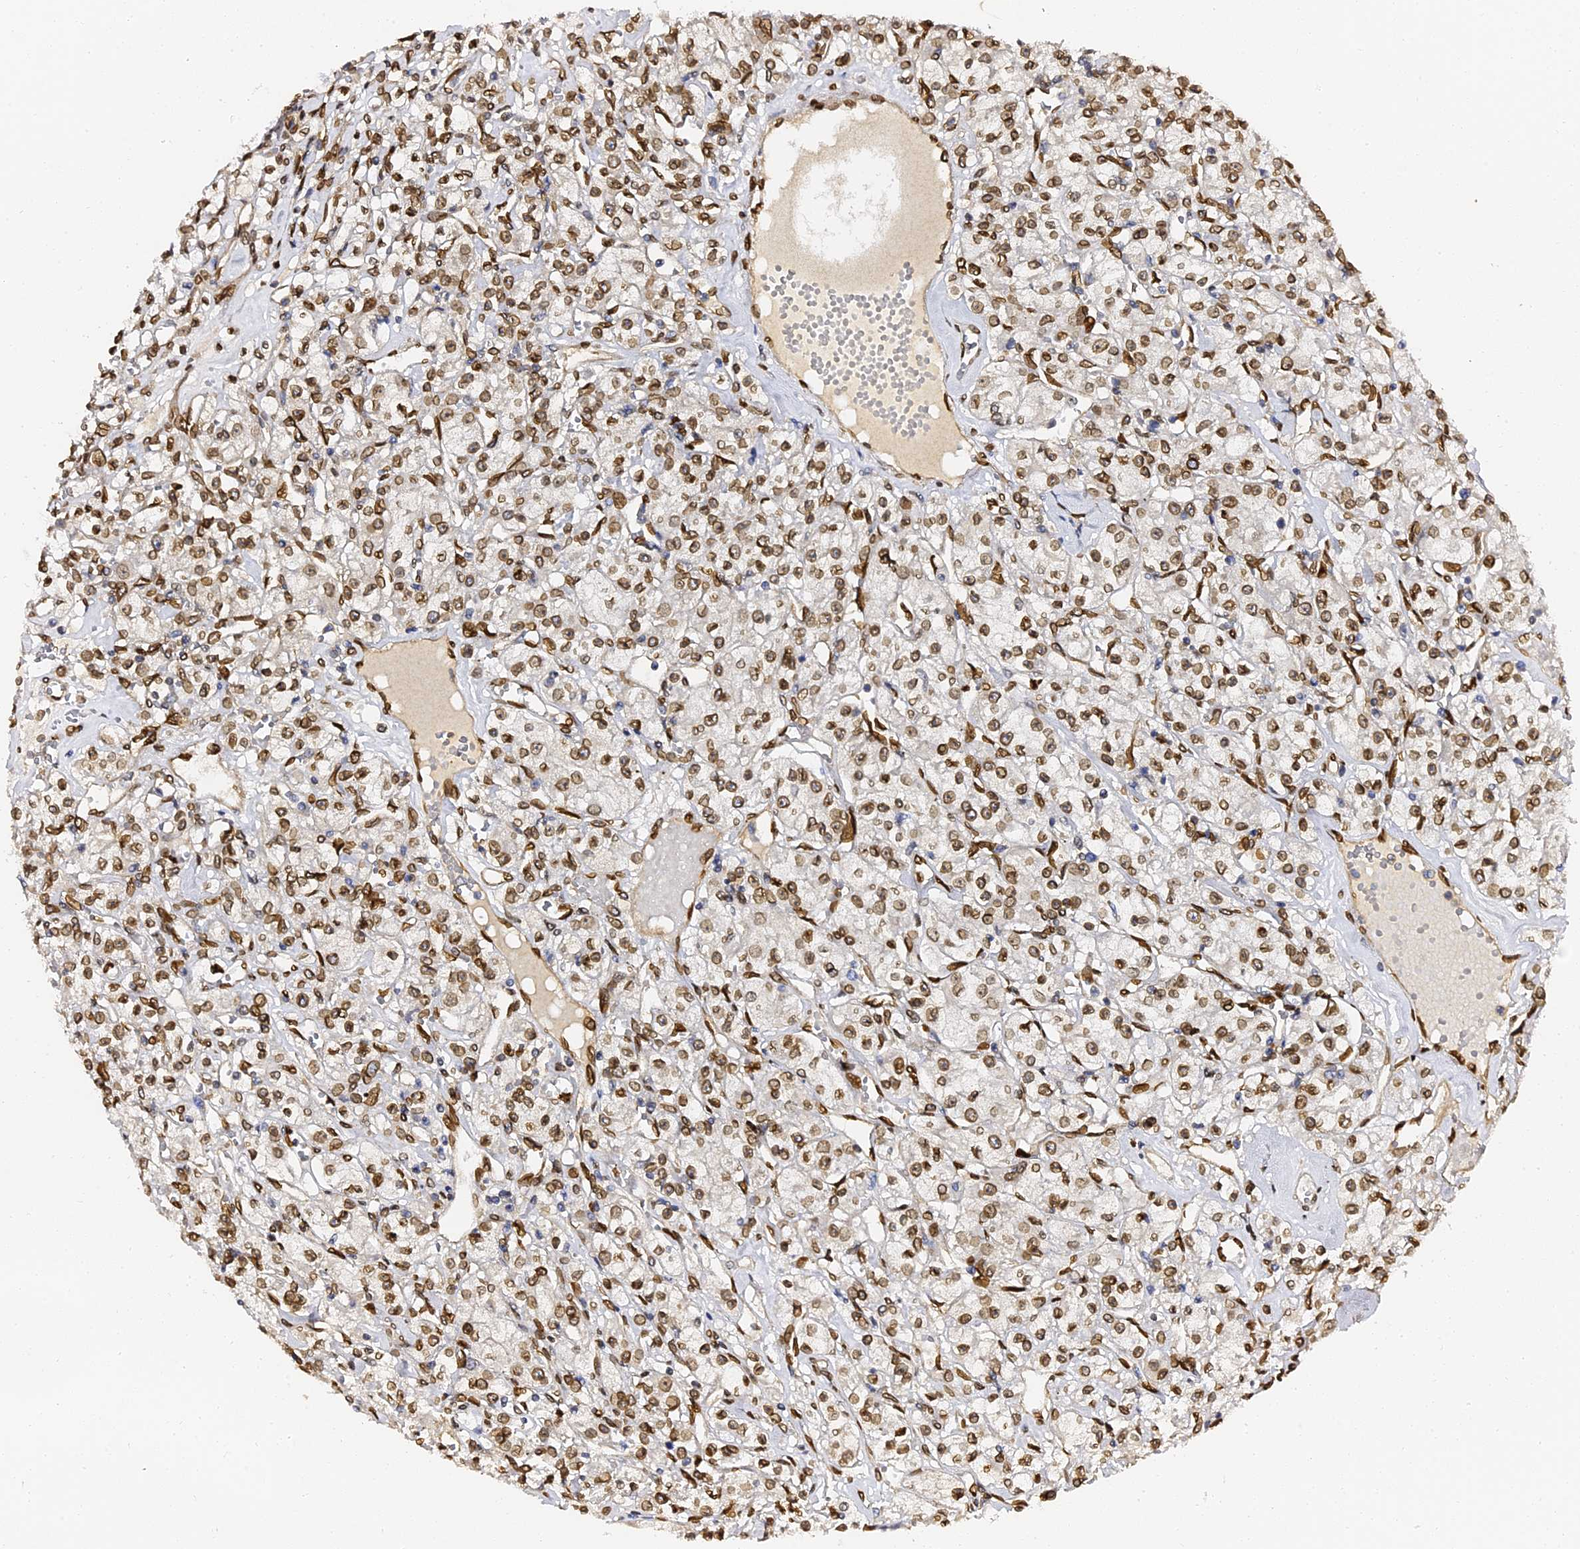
{"staining": {"intensity": "strong", "quantity": ">75%", "location": "cytoplasmic/membranous,nuclear"}, "tissue": "renal cancer", "cell_type": "Tumor cells", "image_type": "cancer", "snomed": [{"axis": "morphology", "description": "Adenocarcinoma, NOS"}, {"axis": "topography", "description": "Kidney"}], "caption": "Tumor cells show high levels of strong cytoplasmic/membranous and nuclear positivity in approximately >75% of cells in human adenocarcinoma (renal).", "gene": "ANAPC5", "patient": {"sex": "female", "age": 59}}